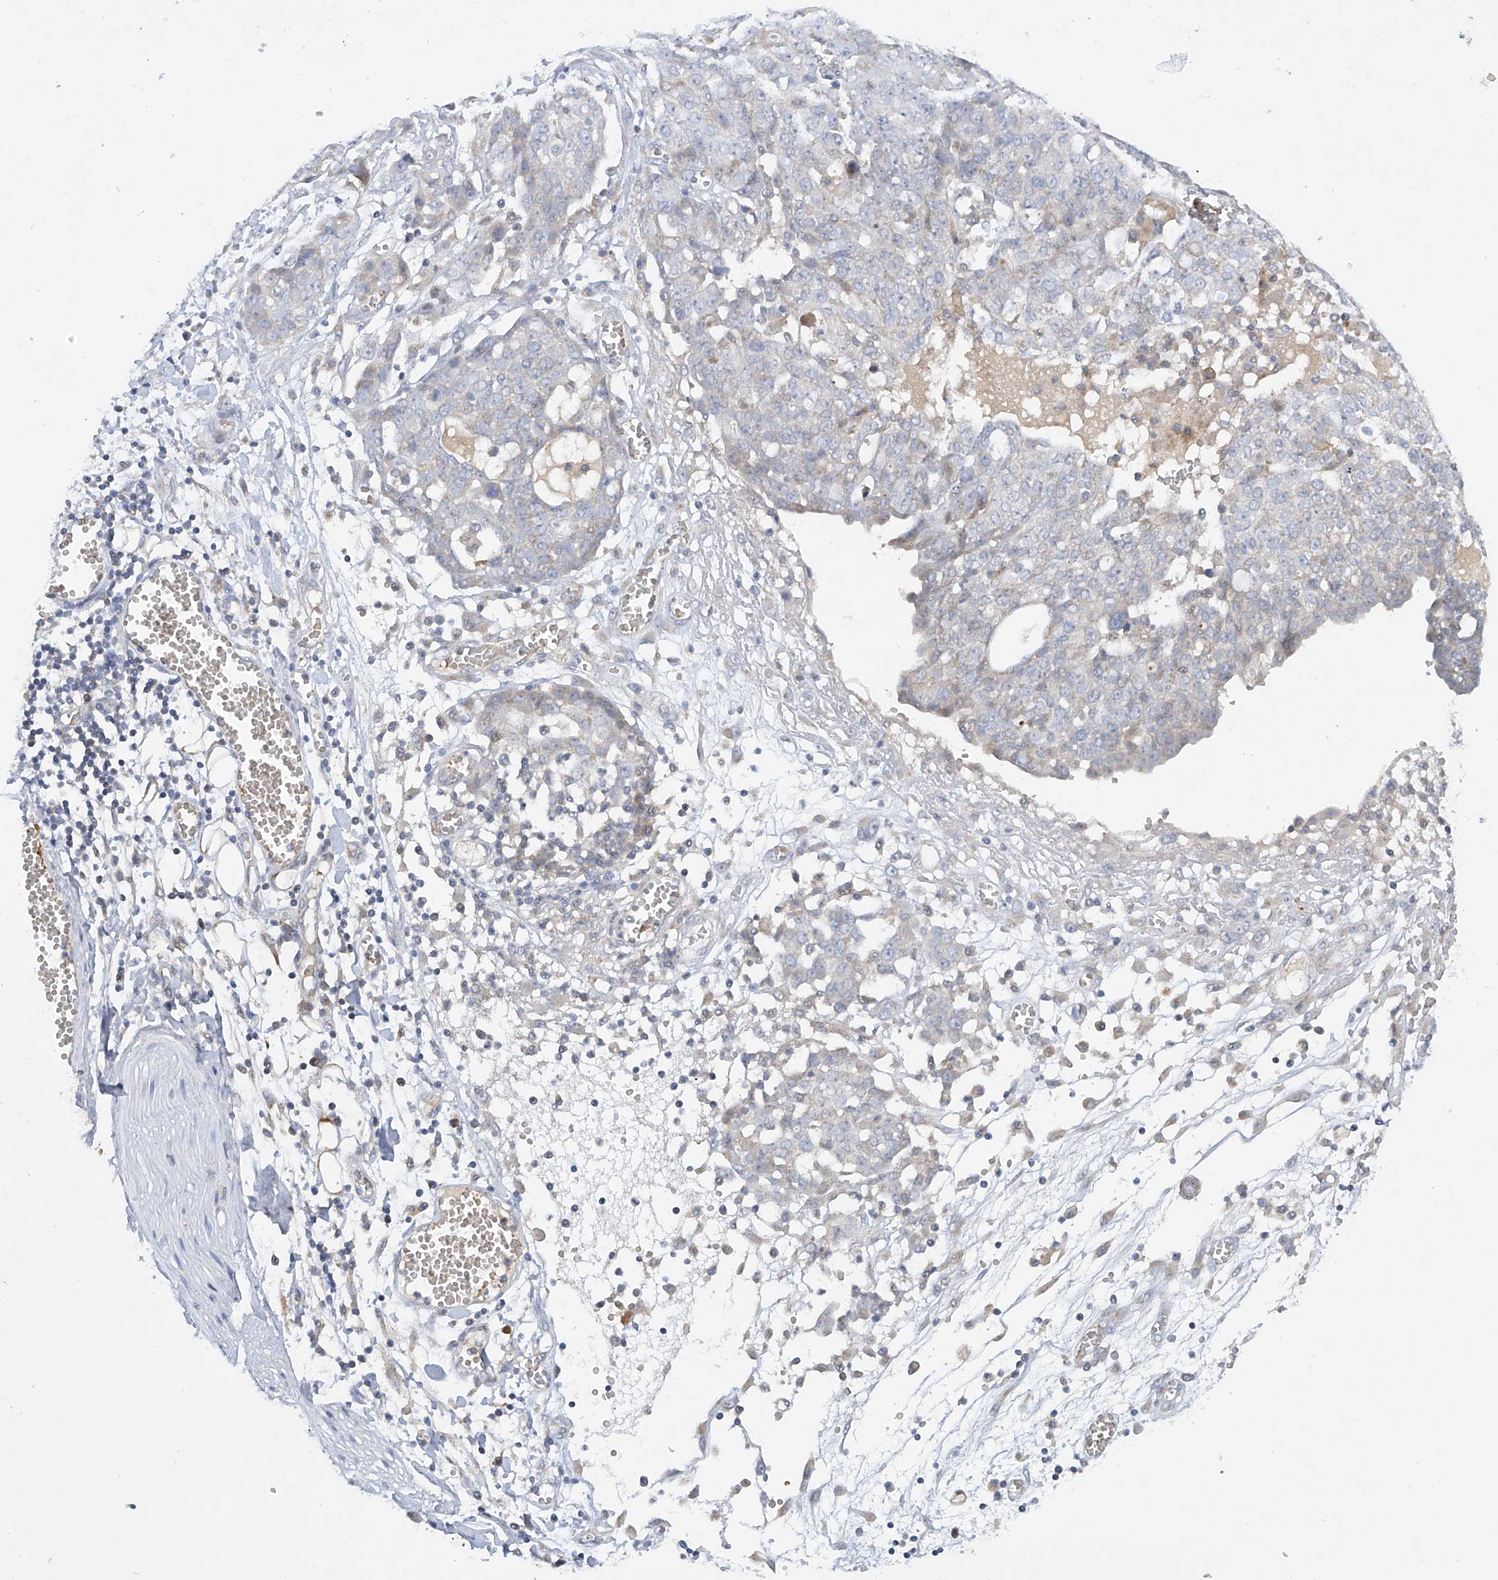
{"staining": {"intensity": "negative", "quantity": "none", "location": "none"}, "tissue": "ovarian cancer", "cell_type": "Tumor cells", "image_type": "cancer", "snomed": [{"axis": "morphology", "description": "Cystadenocarcinoma, serous, NOS"}, {"axis": "topography", "description": "Soft tissue"}, {"axis": "topography", "description": "Ovary"}], "caption": "IHC photomicrograph of neoplastic tissue: human serous cystadenocarcinoma (ovarian) stained with DAB (3,3'-diaminobenzidine) exhibits no significant protein positivity in tumor cells.", "gene": "METTL18", "patient": {"sex": "female", "age": 57}}